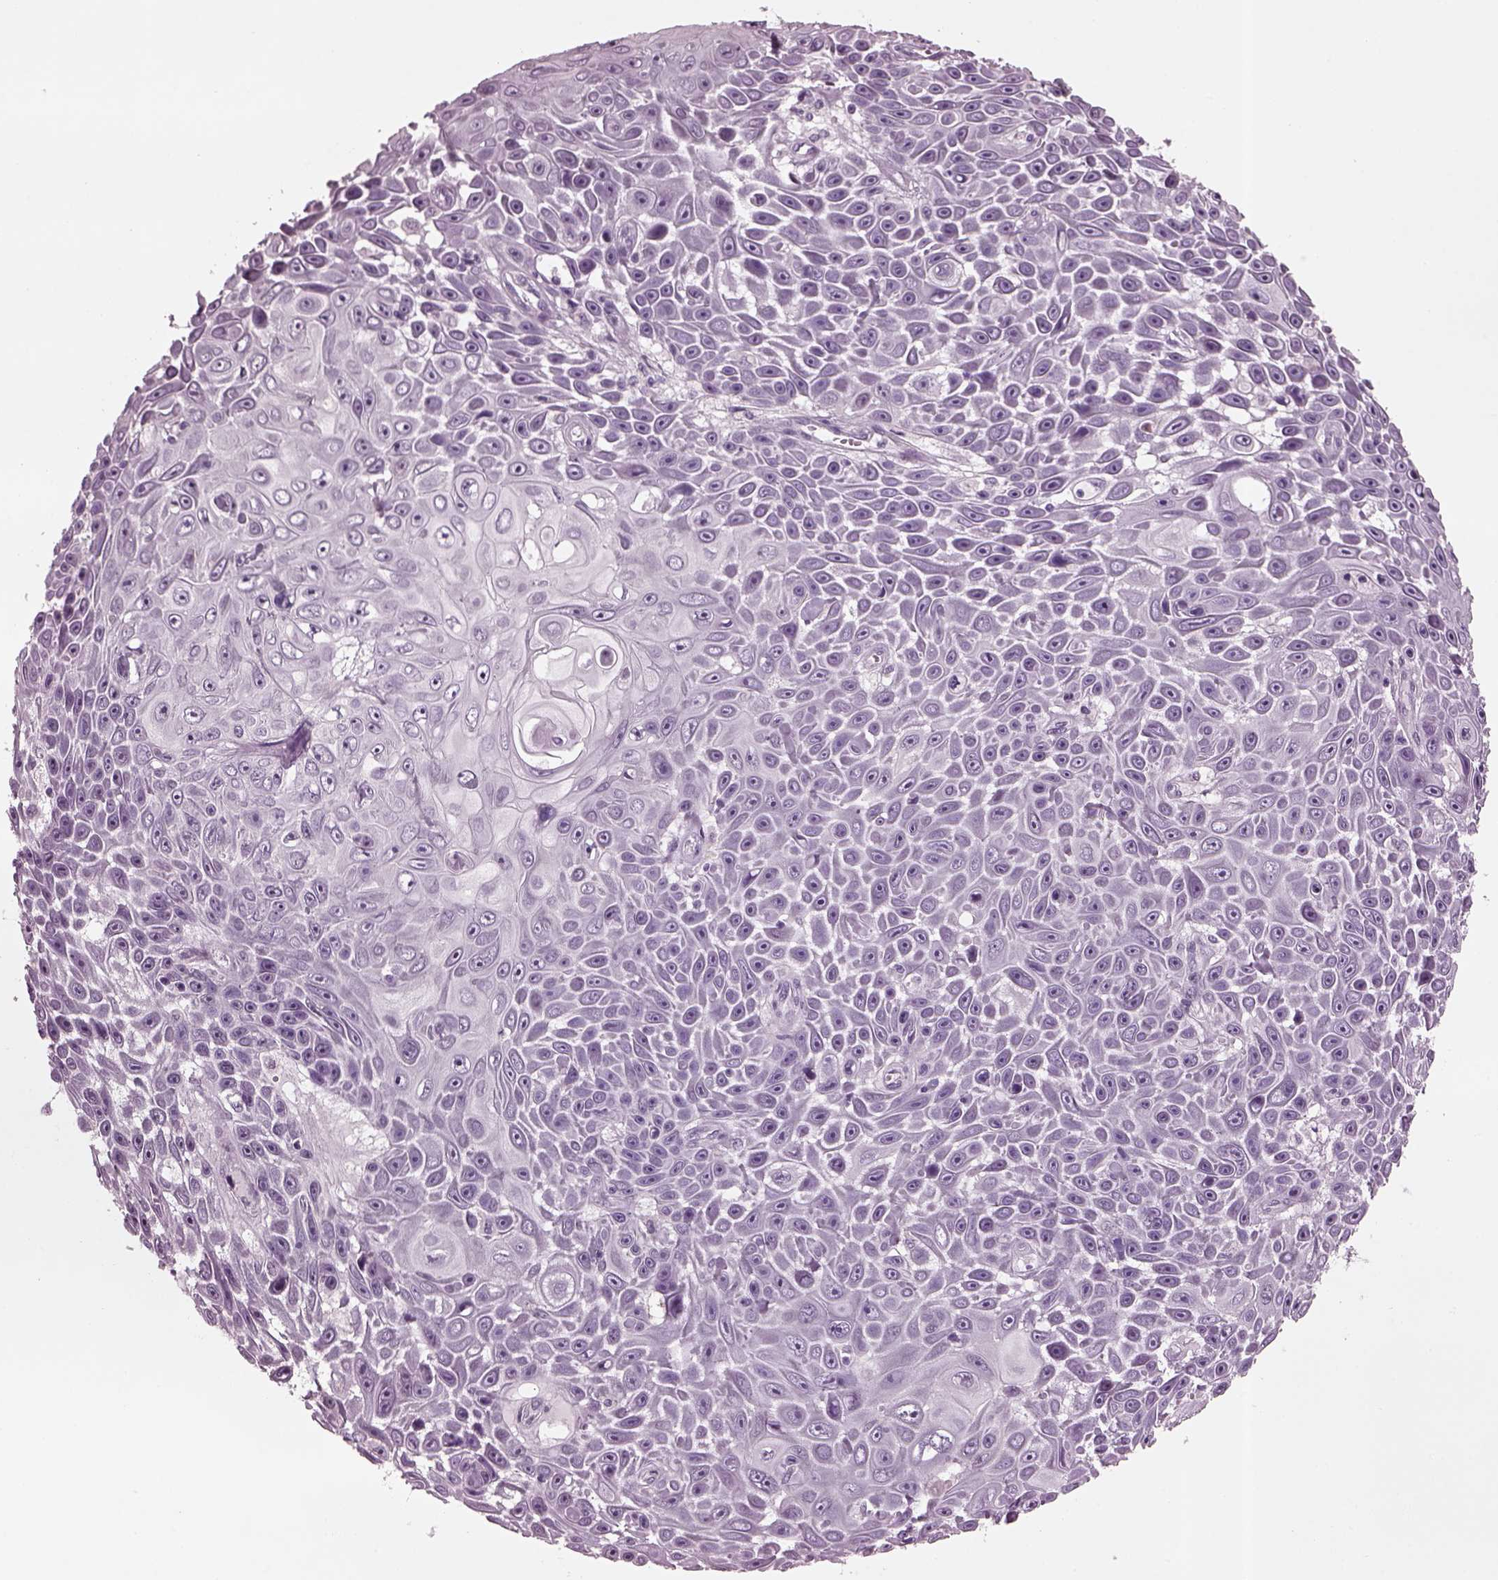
{"staining": {"intensity": "negative", "quantity": "none", "location": "none"}, "tissue": "skin cancer", "cell_type": "Tumor cells", "image_type": "cancer", "snomed": [{"axis": "morphology", "description": "Squamous cell carcinoma, NOS"}, {"axis": "topography", "description": "Skin"}], "caption": "Image shows no significant protein staining in tumor cells of squamous cell carcinoma (skin). (Stains: DAB IHC with hematoxylin counter stain, Microscopy: brightfield microscopy at high magnification).", "gene": "TPPP2", "patient": {"sex": "male", "age": 82}}